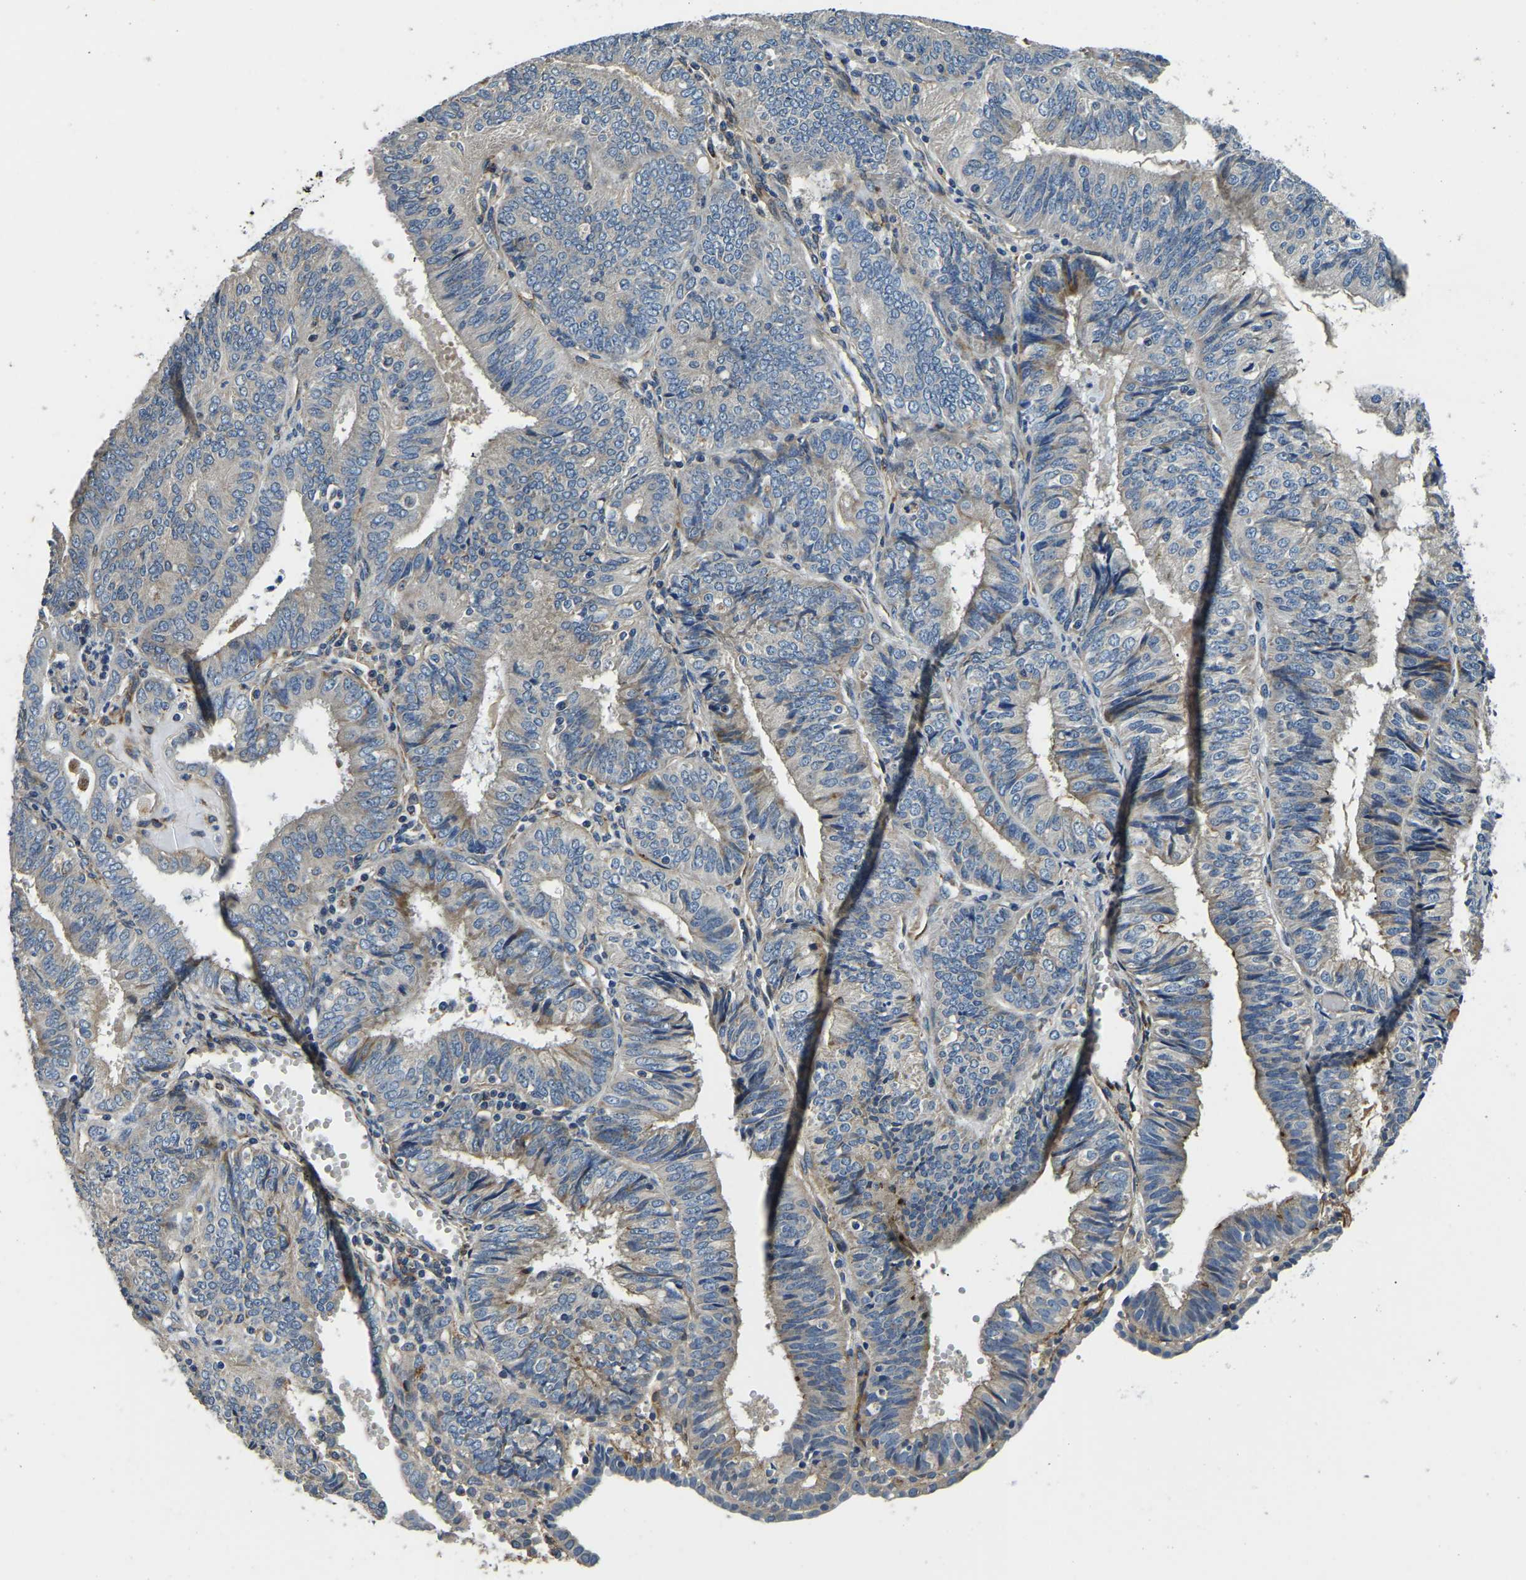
{"staining": {"intensity": "moderate", "quantity": "<25%", "location": "cytoplasmic/membranous"}, "tissue": "endometrial cancer", "cell_type": "Tumor cells", "image_type": "cancer", "snomed": [{"axis": "morphology", "description": "Adenocarcinoma, NOS"}, {"axis": "topography", "description": "Endometrium"}], "caption": "Immunohistochemistry (IHC) of endometrial cancer demonstrates low levels of moderate cytoplasmic/membranous expression in about <25% of tumor cells. Ihc stains the protein of interest in brown and the nuclei are stained blue.", "gene": "RNF39", "patient": {"sex": "female", "age": 58}}